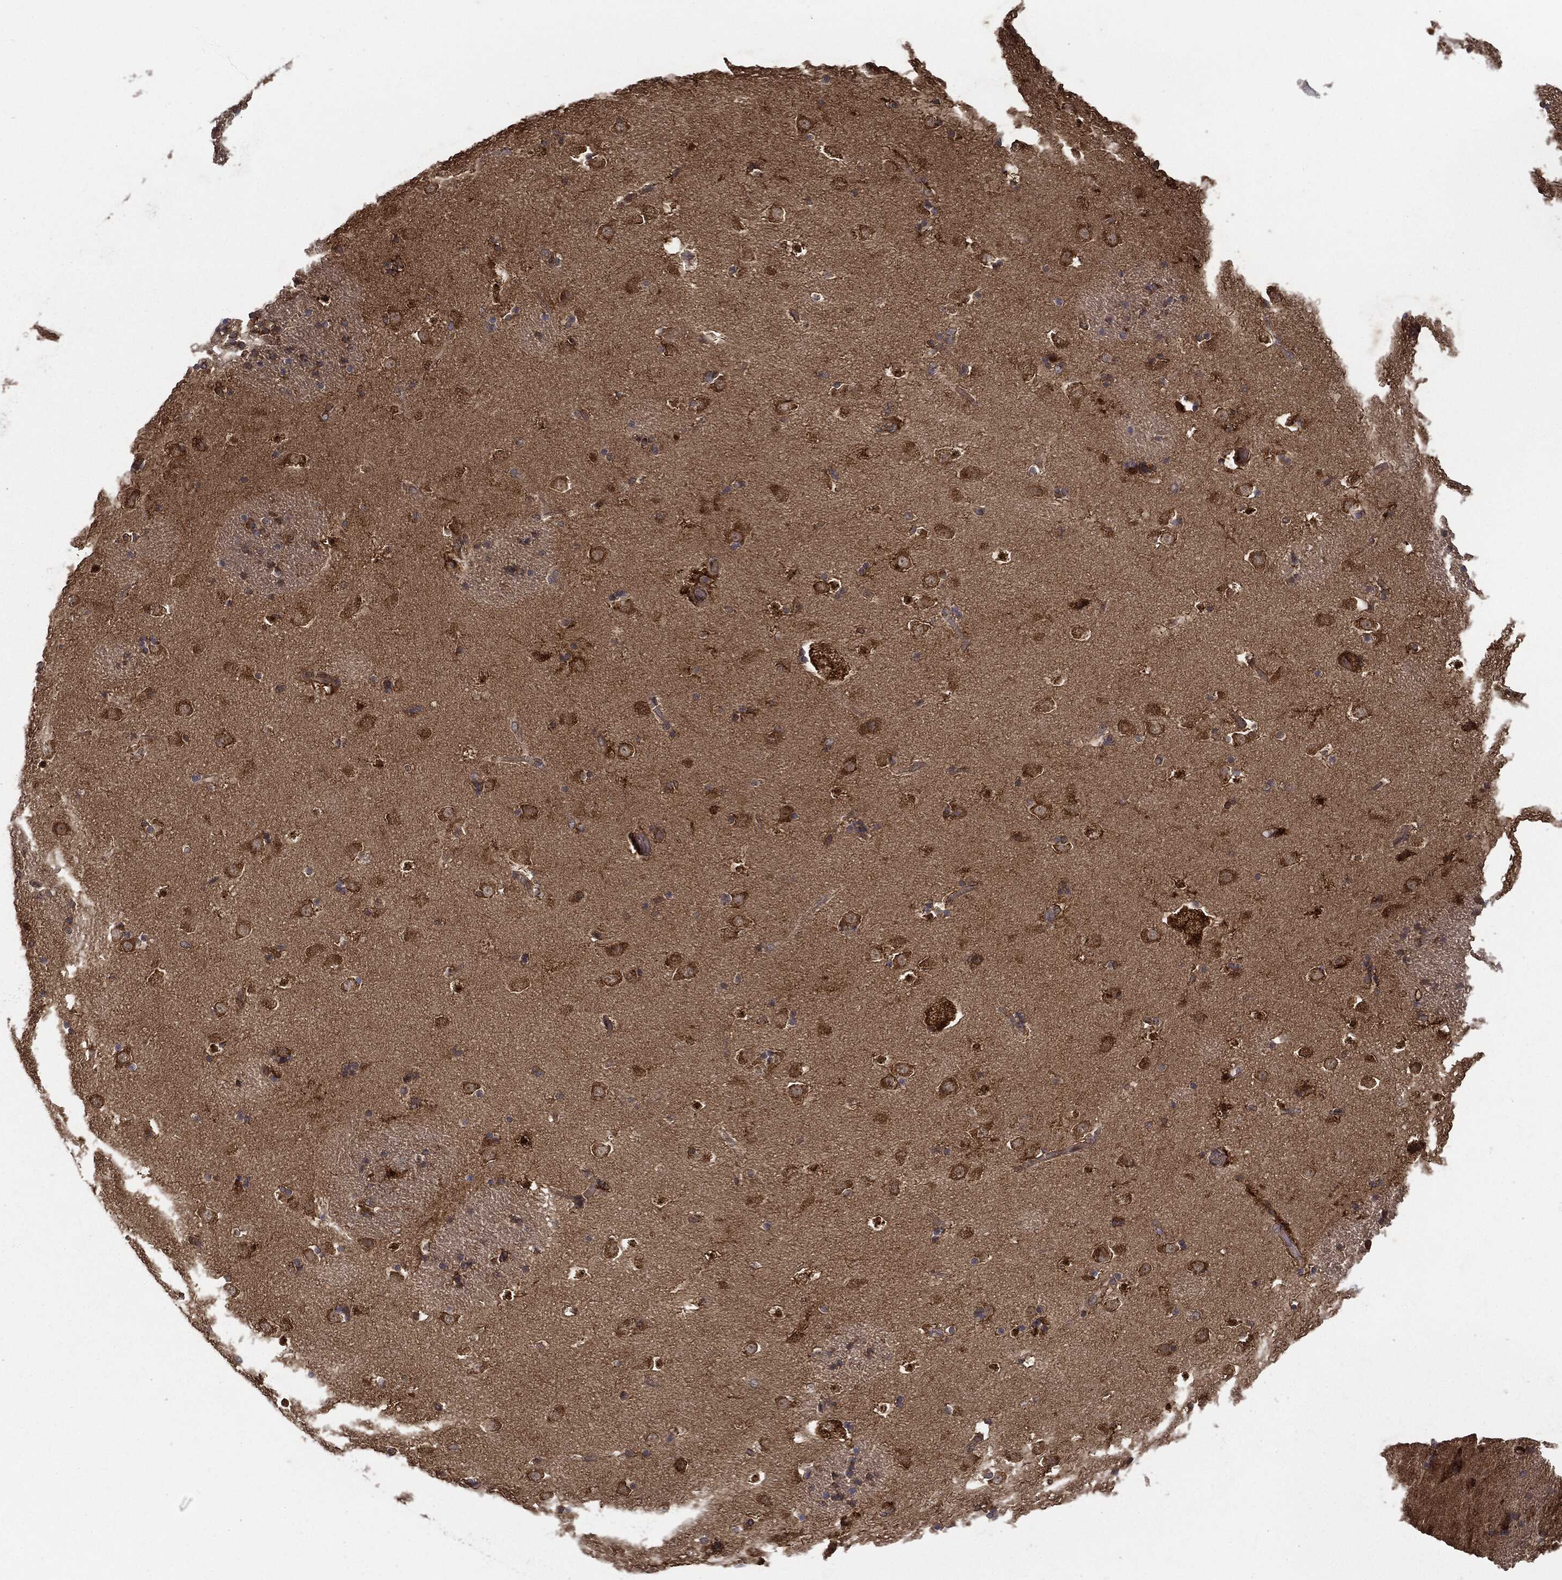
{"staining": {"intensity": "moderate", "quantity": "<25%", "location": "cytoplasmic/membranous"}, "tissue": "caudate", "cell_type": "Glial cells", "image_type": "normal", "snomed": [{"axis": "morphology", "description": "Normal tissue, NOS"}, {"axis": "topography", "description": "Lateral ventricle wall"}], "caption": "Approximately <25% of glial cells in benign human caudate display moderate cytoplasmic/membranous protein positivity as visualized by brown immunohistochemical staining.", "gene": "EIF2AK2", "patient": {"sex": "female", "age": 42}}